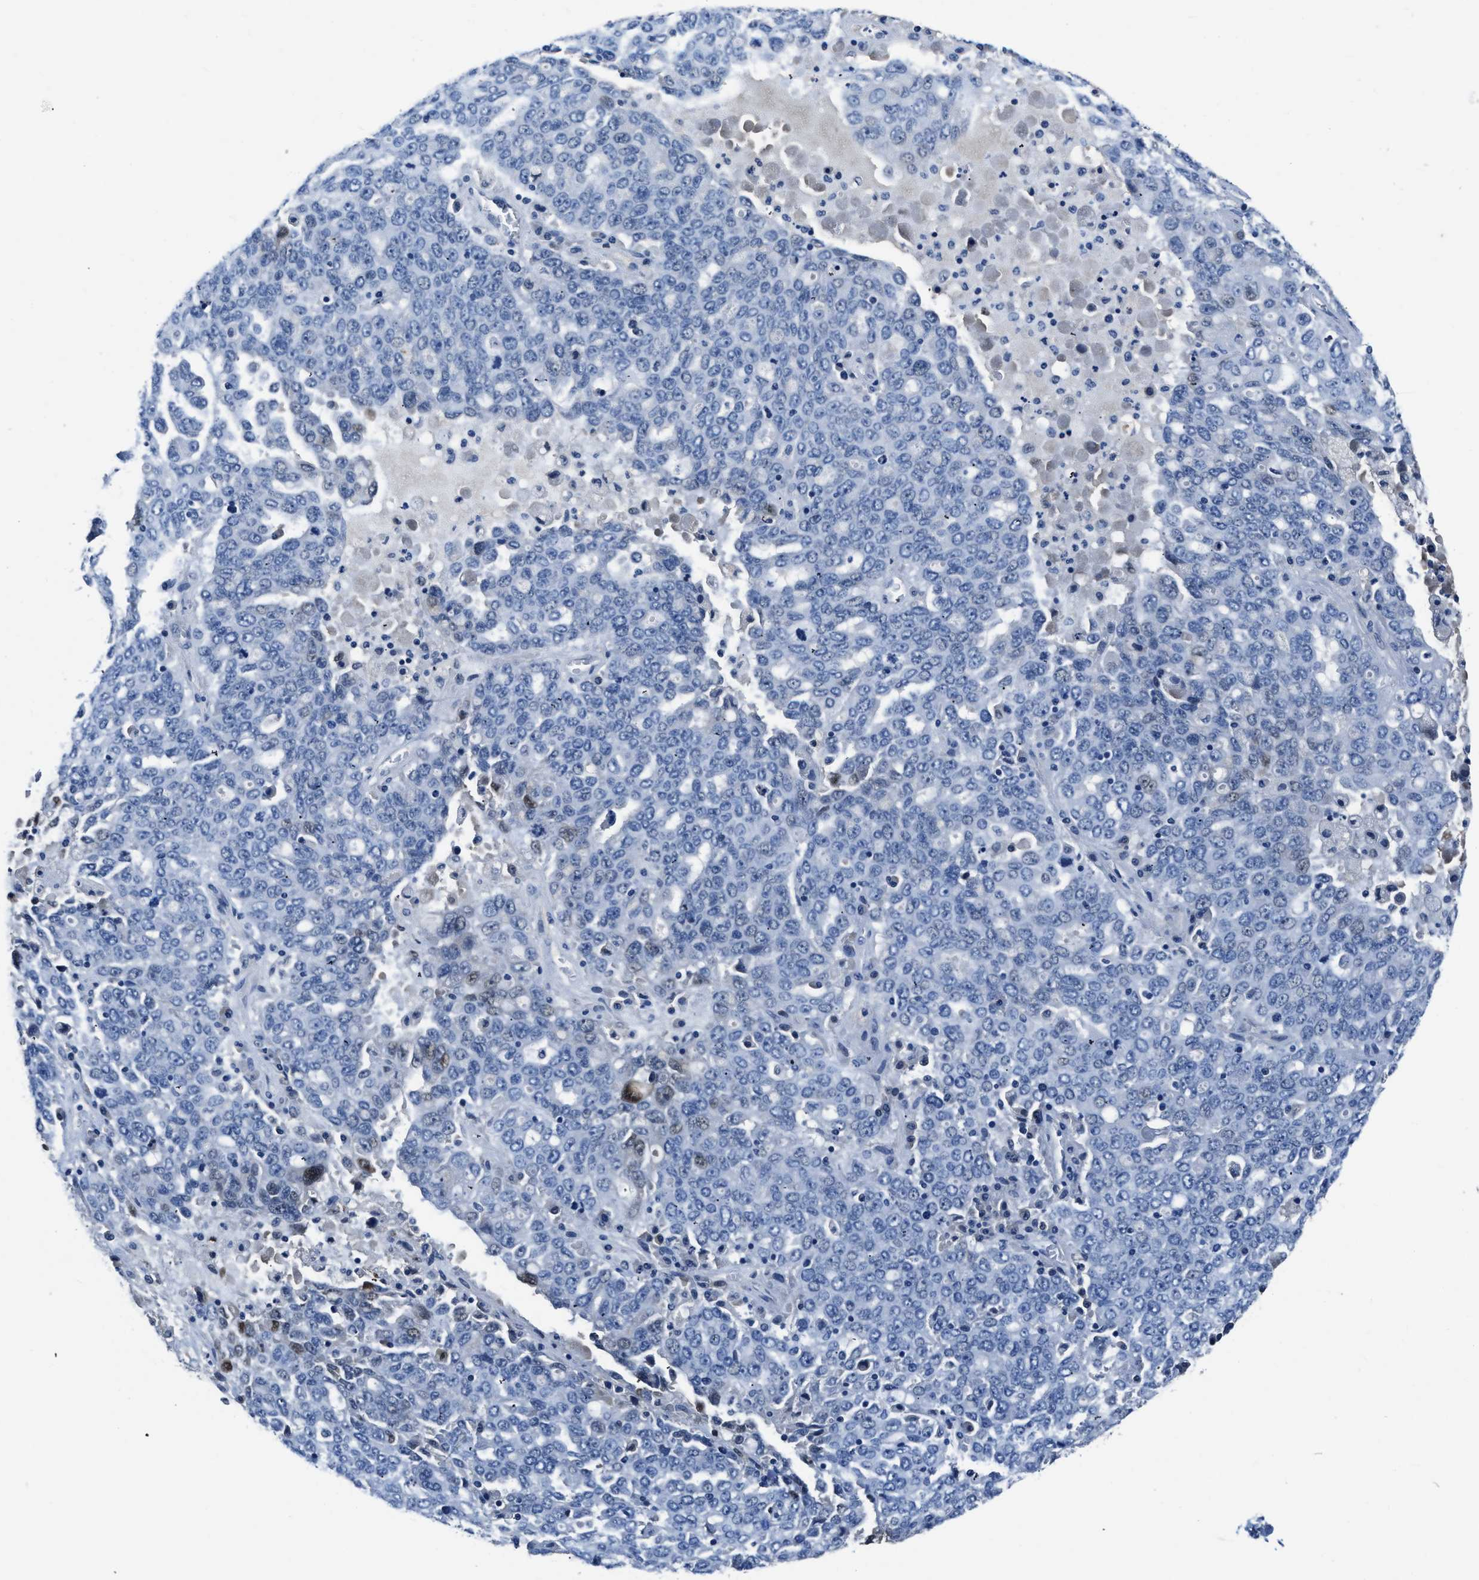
{"staining": {"intensity": "negative", "quantity": "none", "location": "none"}, "tissue": "ovarian cancer", "cell_type": "Tumor cells", "image_type": "cancer", "snomed": [{"axis": "morphology", "description": "Carcinoma, endometroid"}, {"axis": "topography", "description": "Ovary"}], "caption": "IHC photomicrograph of neoplastic tissue: ovarian cancer (endometroid carcinoma) stained with DAB (3,3'-diaminobenzidine) demonstrates no significant protein positivity in tumor cells.", "gene": "LANCL2", "patient": {"sex": "female", "age": 62}}